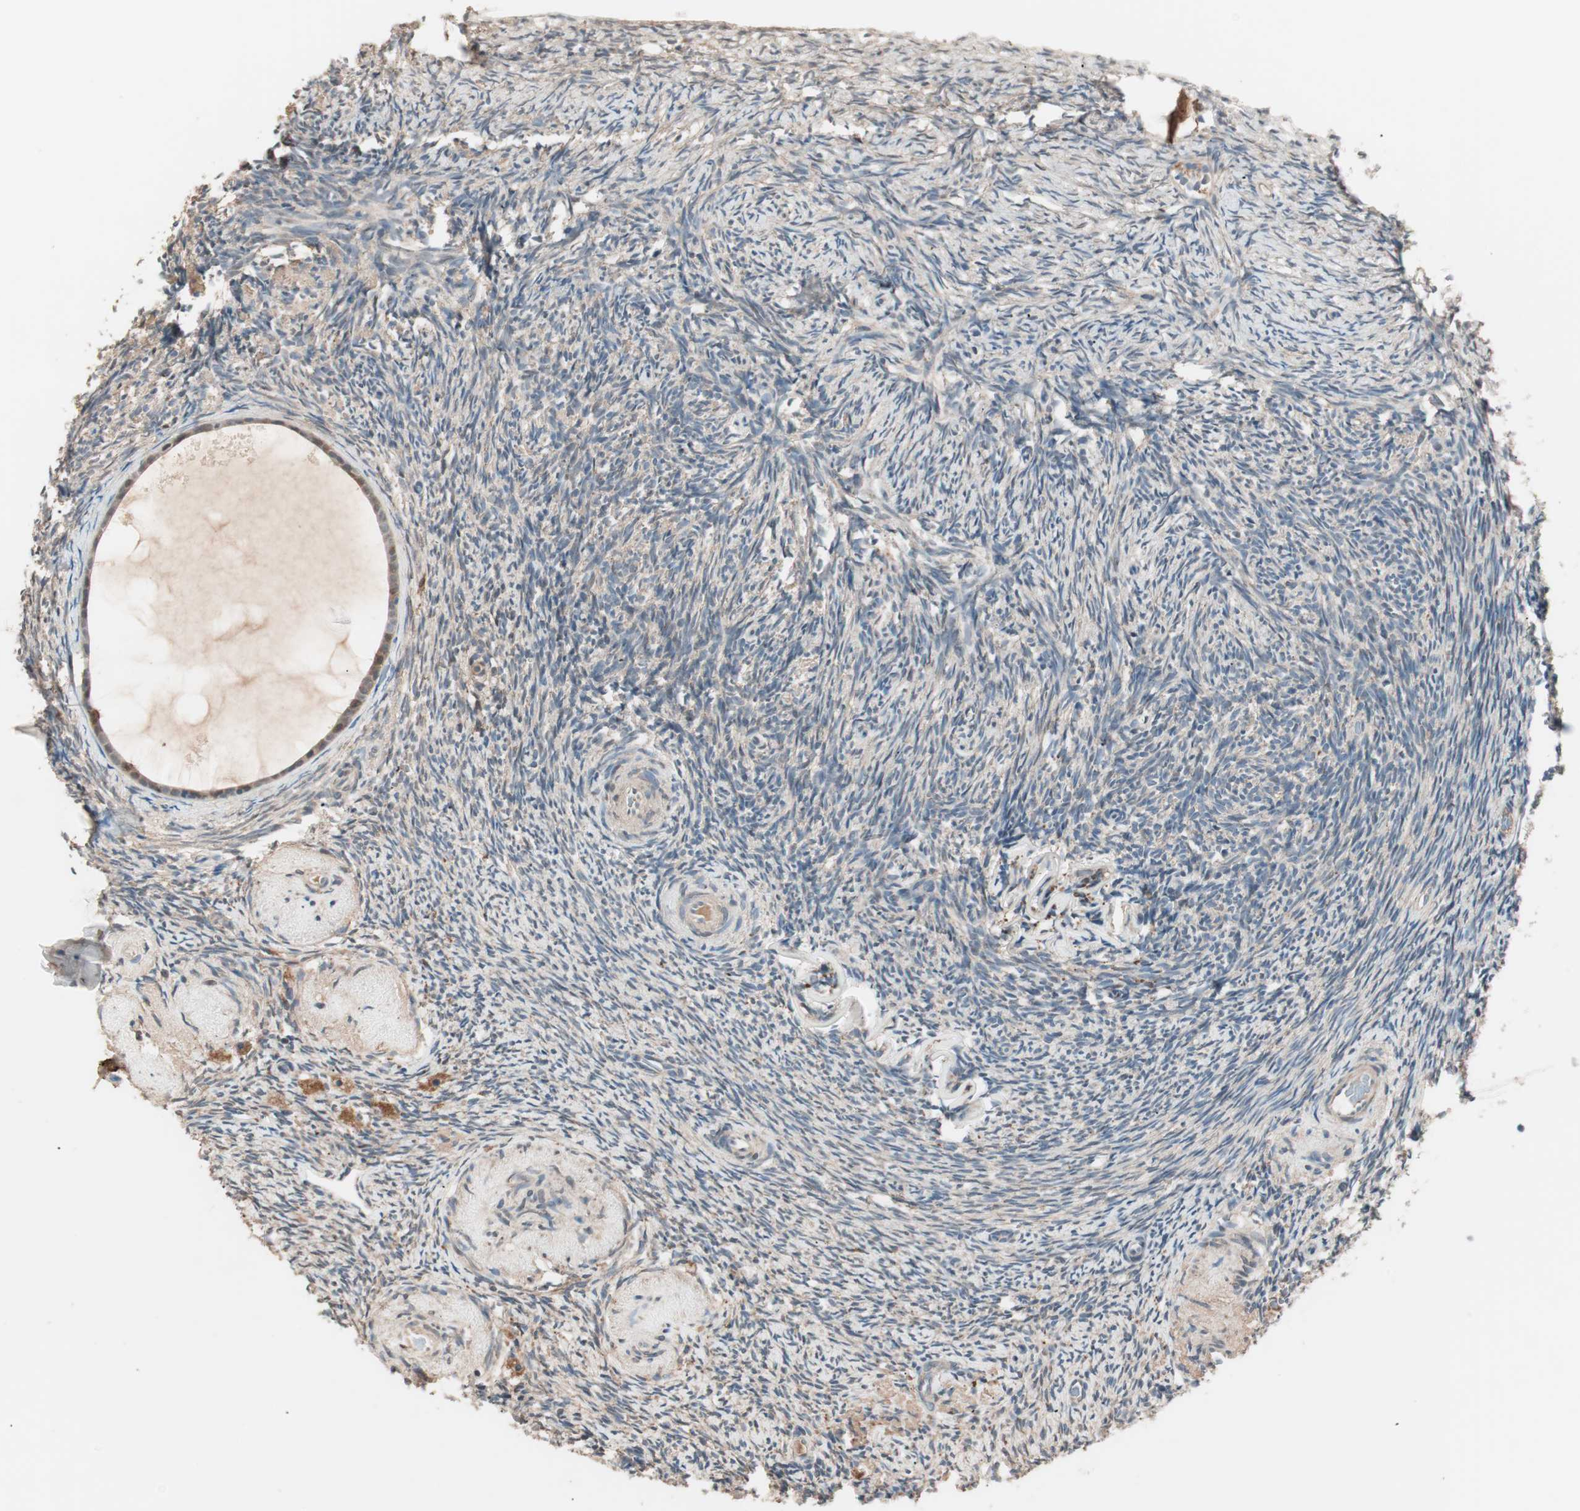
{"staining": {"intensity": "moderate", "quantity": ">75%", "location": "cytoplasmic/membranous"}, "tissue": "ovary", "cell_type": "Ovarian stroma cells", "image_type": "normal", "snomed": [{"axis": "morphology", "description": "Normal tissue, NOS"}, {"axis": "topography", "description": "Ovary"}], "caption": "Immunohistochemistry (DAB) staining of unremarkable ovary demonstrates moderate cytoplasmic/membranous protein staining in about >75% of ovarian stroma cells. (brown staining indicates protein expression, while blue staining denotes nuclei).", "gene": "NFRKB", "patient": {"sex": "female", "age": 60}}